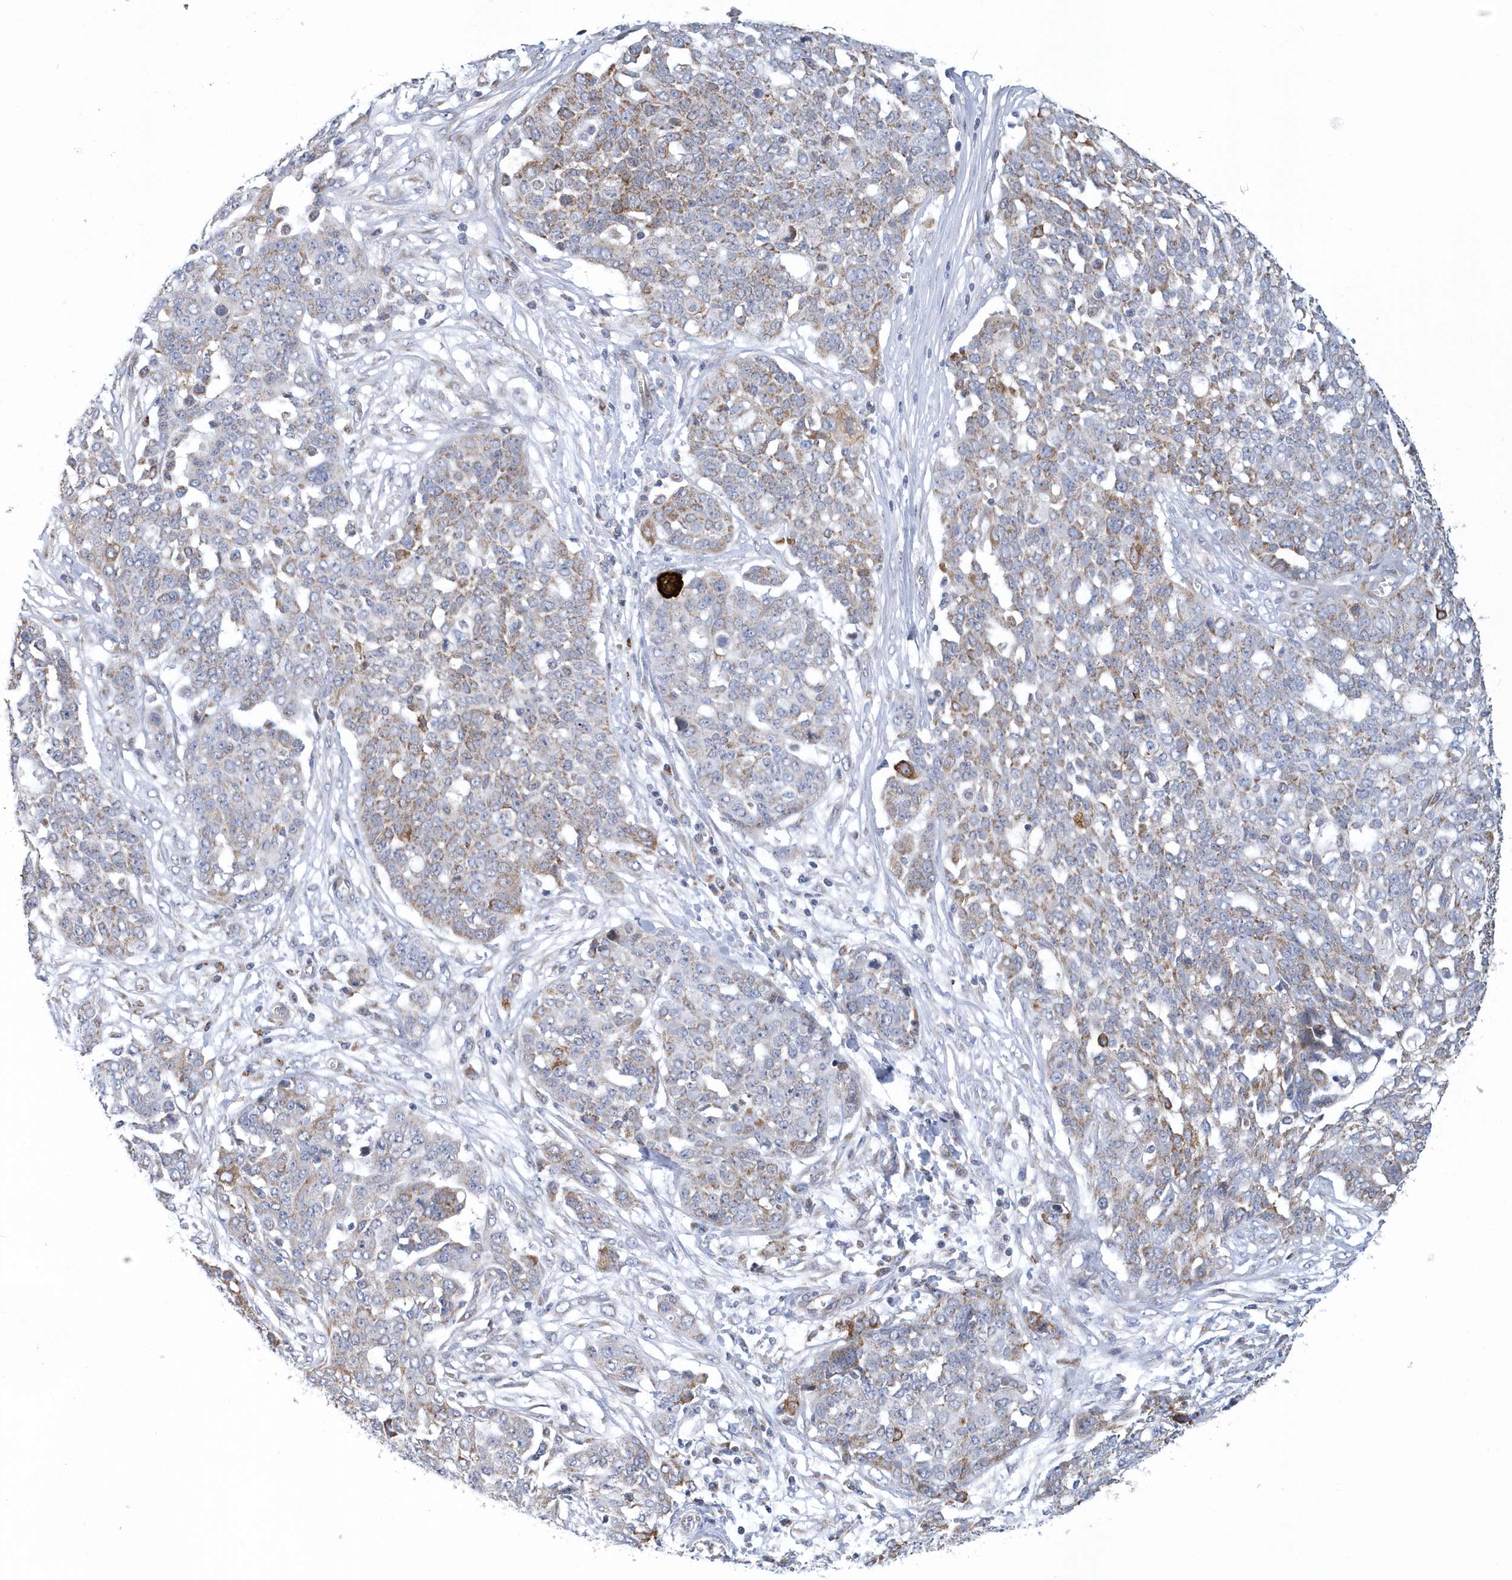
{"staining": {"intensity": "moderate", "quantity": "<25%", "location": "cytoplasmic/membranous"}, "tissue": "ovarian cancer", "cell_type": "Tumor cells", "image_type": "cancer", "snomed": [{"axis": "morphology", "description": "Cystadenocarcinoma, serous, NOS"}, {"axis": "topography", "description": "Soft tissue"}, {"axis": "topography", "description": "Ovary"}], "caption": "The immunohistochemical stain highlights moderate cytoplasmic/membranous staining in tumor cells of serous cystadenocarcinoma (ovarian) tissue. Immunohistochemistry (ihc) stains the protein in brown and the nuclei are stained blue.", "gene": "VWA5B2", "patient": {"sex": "female", "age": 57}}